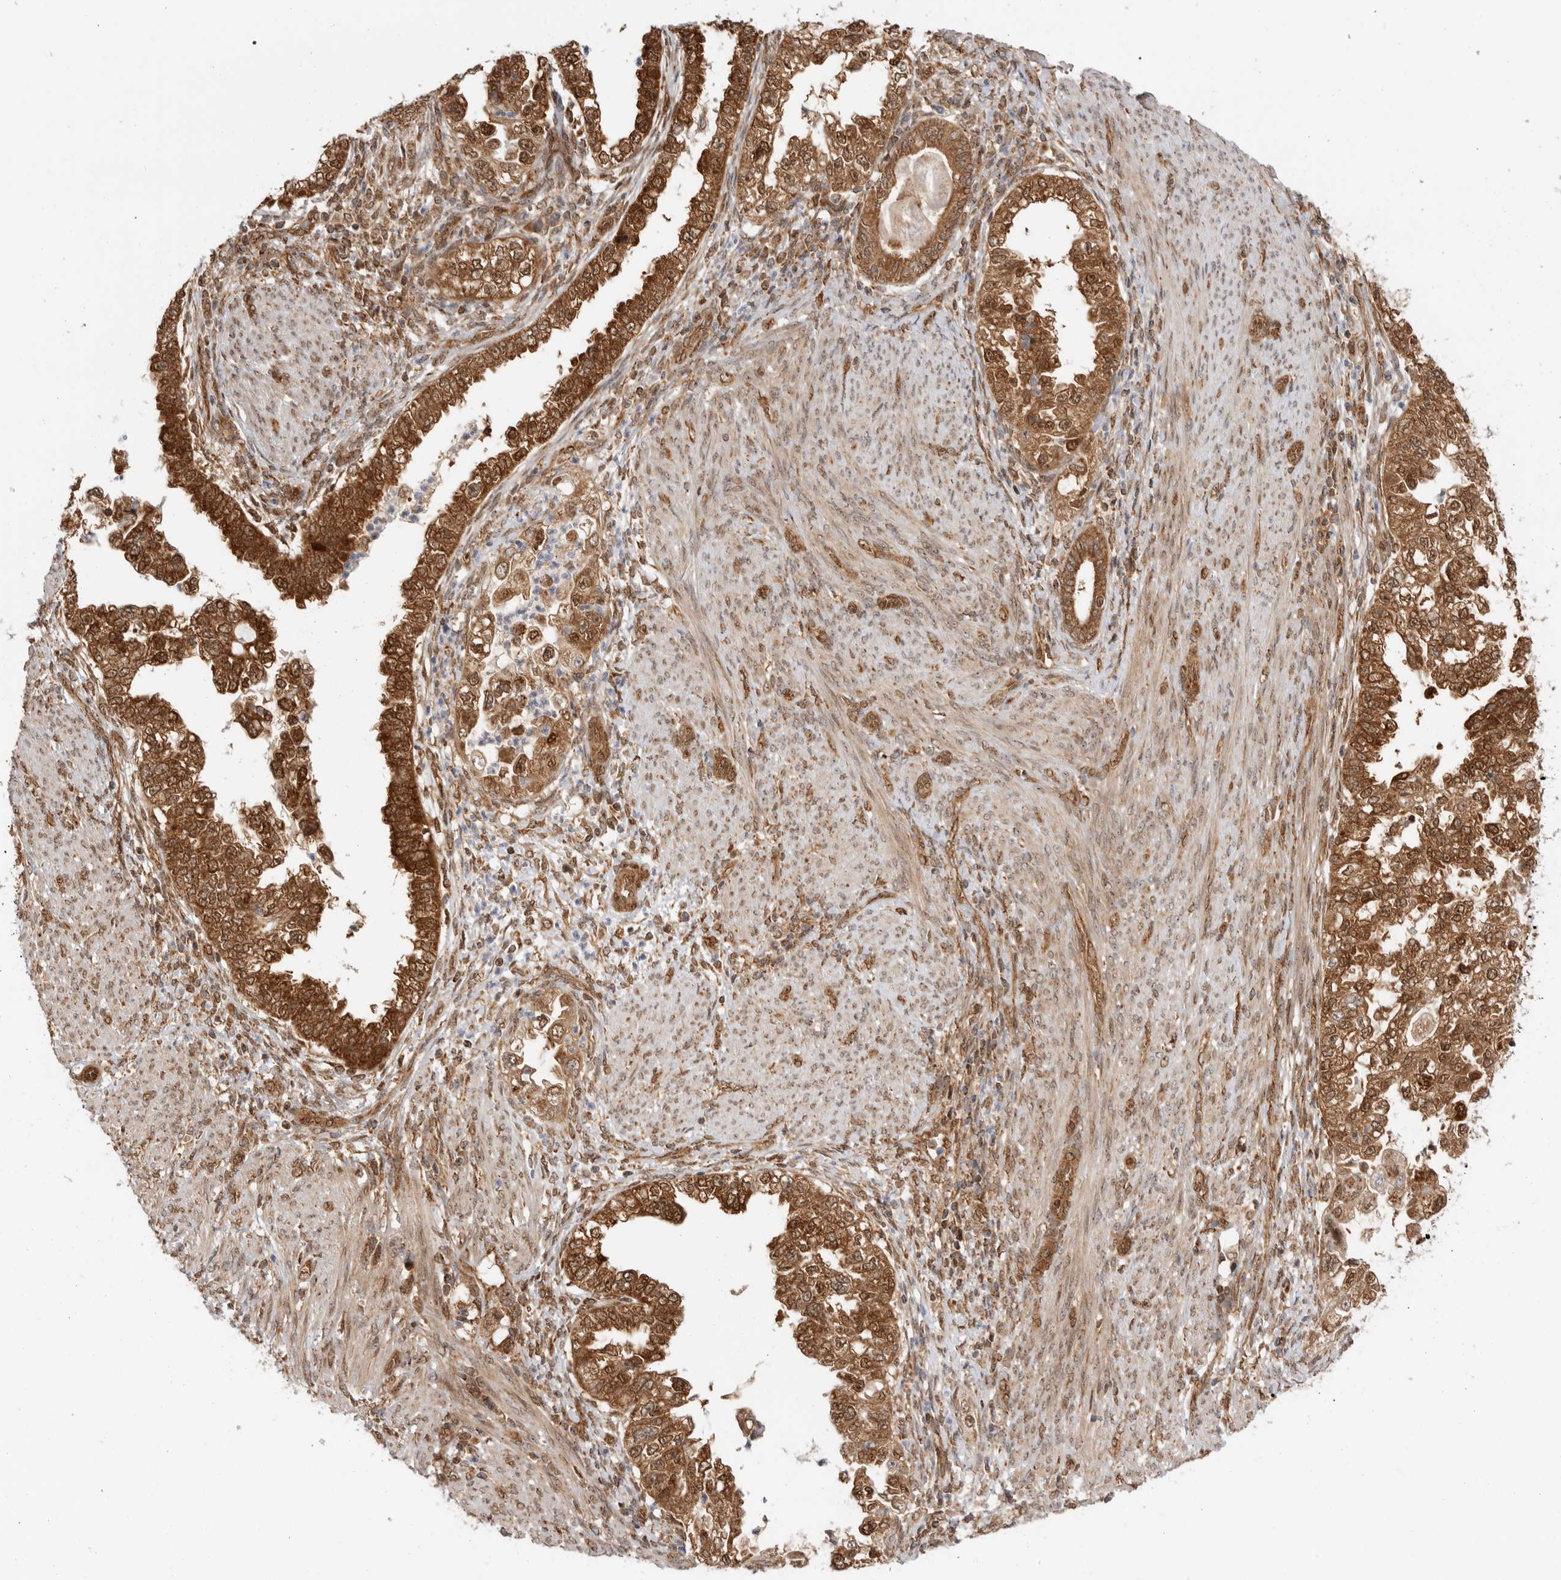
{"staining": {"intensity": "strong", "quantity": ">75%", "location": "cytoplasmic/membranous,nuclear"}, "tissue": "endometrial cancer", "cell_type": "Tumor cells", "image_type": "cancer", "snomed": [{"axis": "morphology", "description": "Adenocarcinoma, NOS"}, {"axis": "topography", "description": "Endometrium"}], "caption": "An image of endometrial adenocarcinoma stained for a protein shows strong cytoplasmic/membranous and nuclear brown staining in tumor cells.", "gene": "DCAF8", "patient": {"sex": "female", "age": 85}}